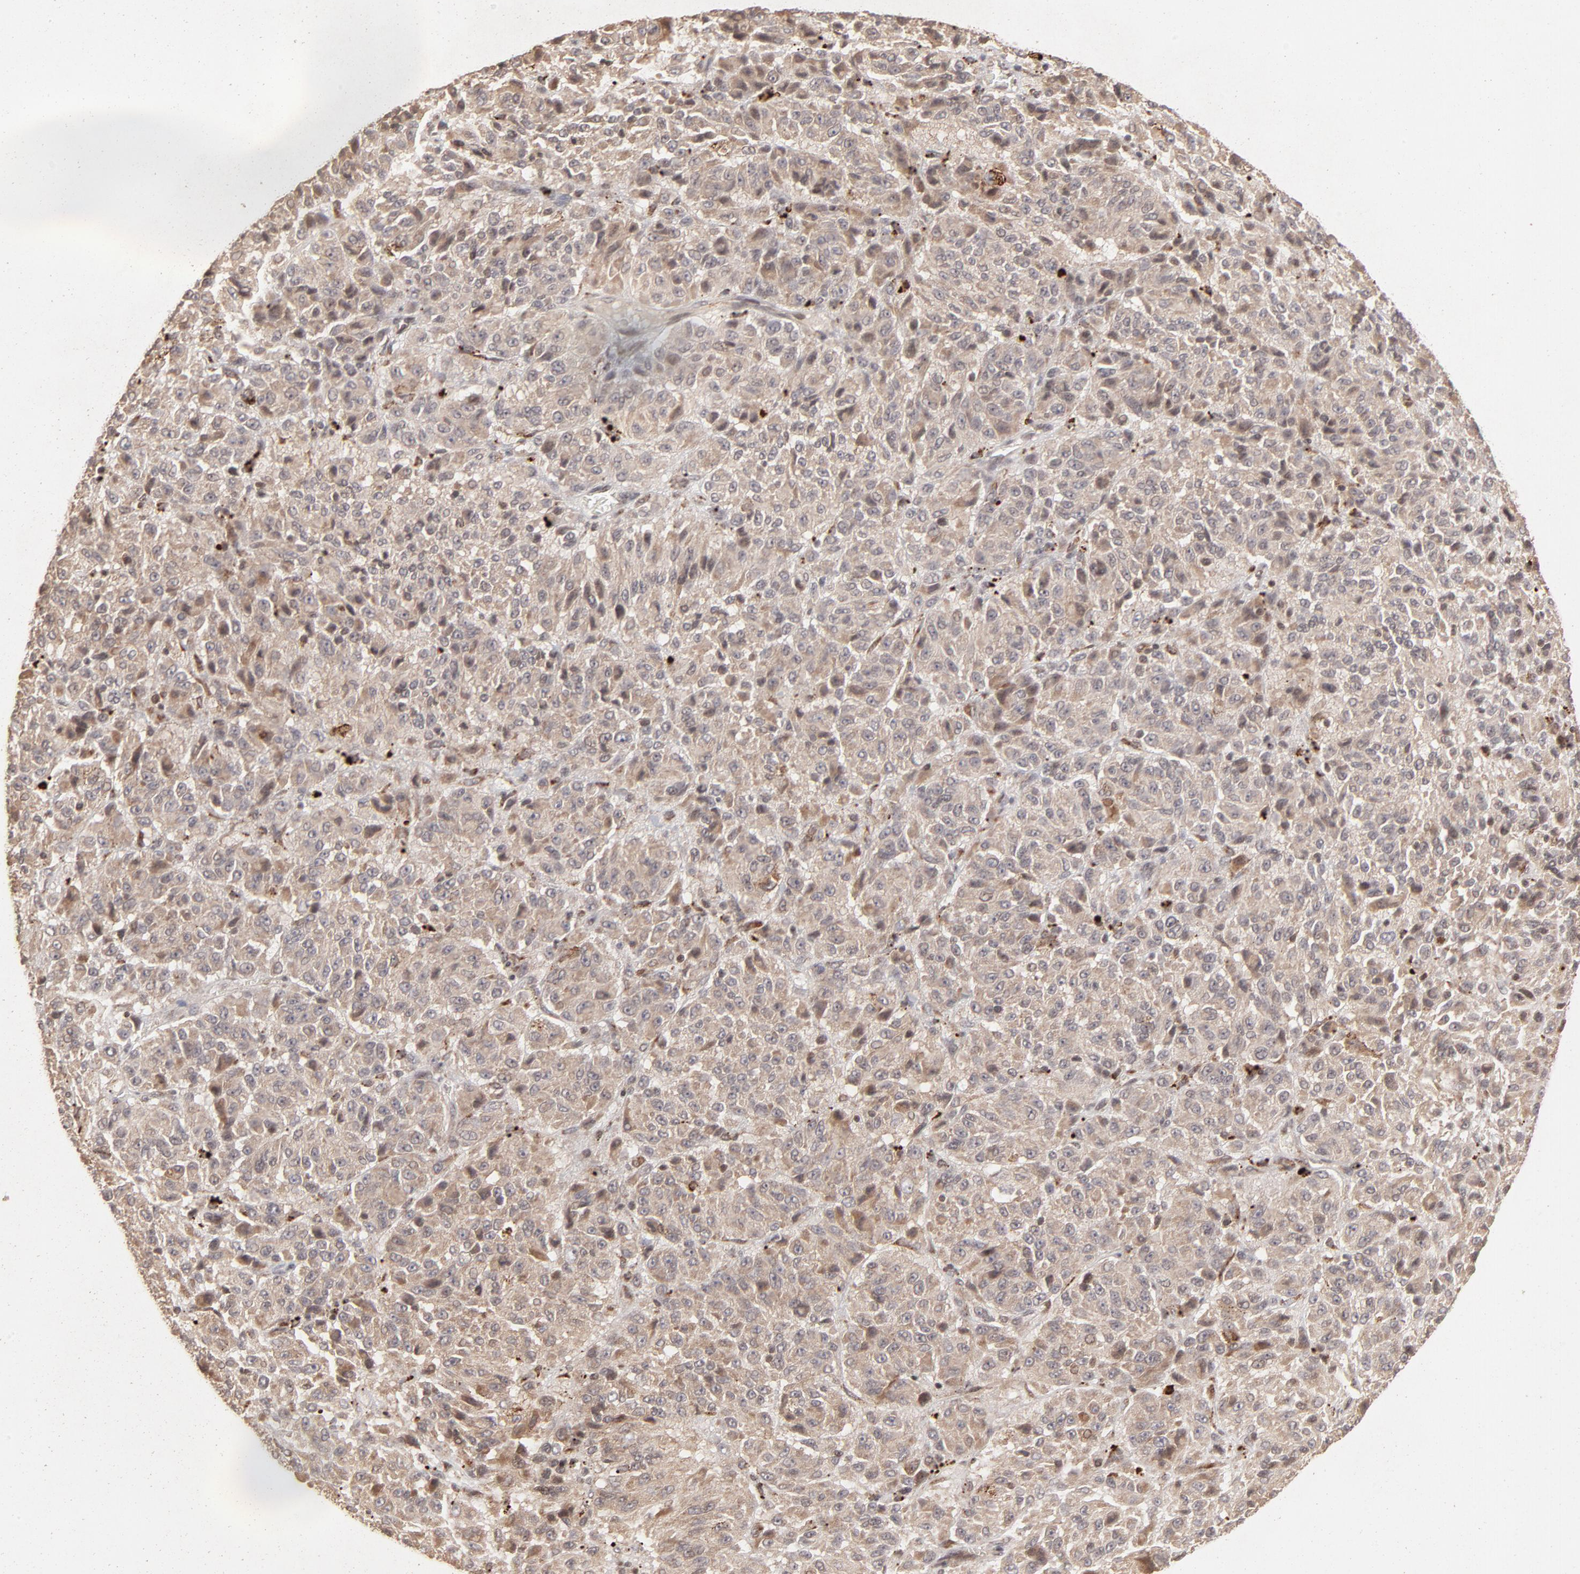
{"staining": {"intensity": "weak", "quantity": ">75%", "location": "cytoplasmic/membranous"}, "tissue": "melanoma", "cell_type": "Tumor cells", "image_type": "cancer", "snomed": [{"axis": "morphology", "description": "Malignant melanoma, Metastatic site"}, {"axis": "topography", "description": "Lung"}], "caption": "The photomicrograph shows staining of melanoma, revealing weak cytoplasmic/membranous protein expression (brown color) within tumor cells.", "gene": "ARIH1", "patient": {"sex": "male", "age": 64}}